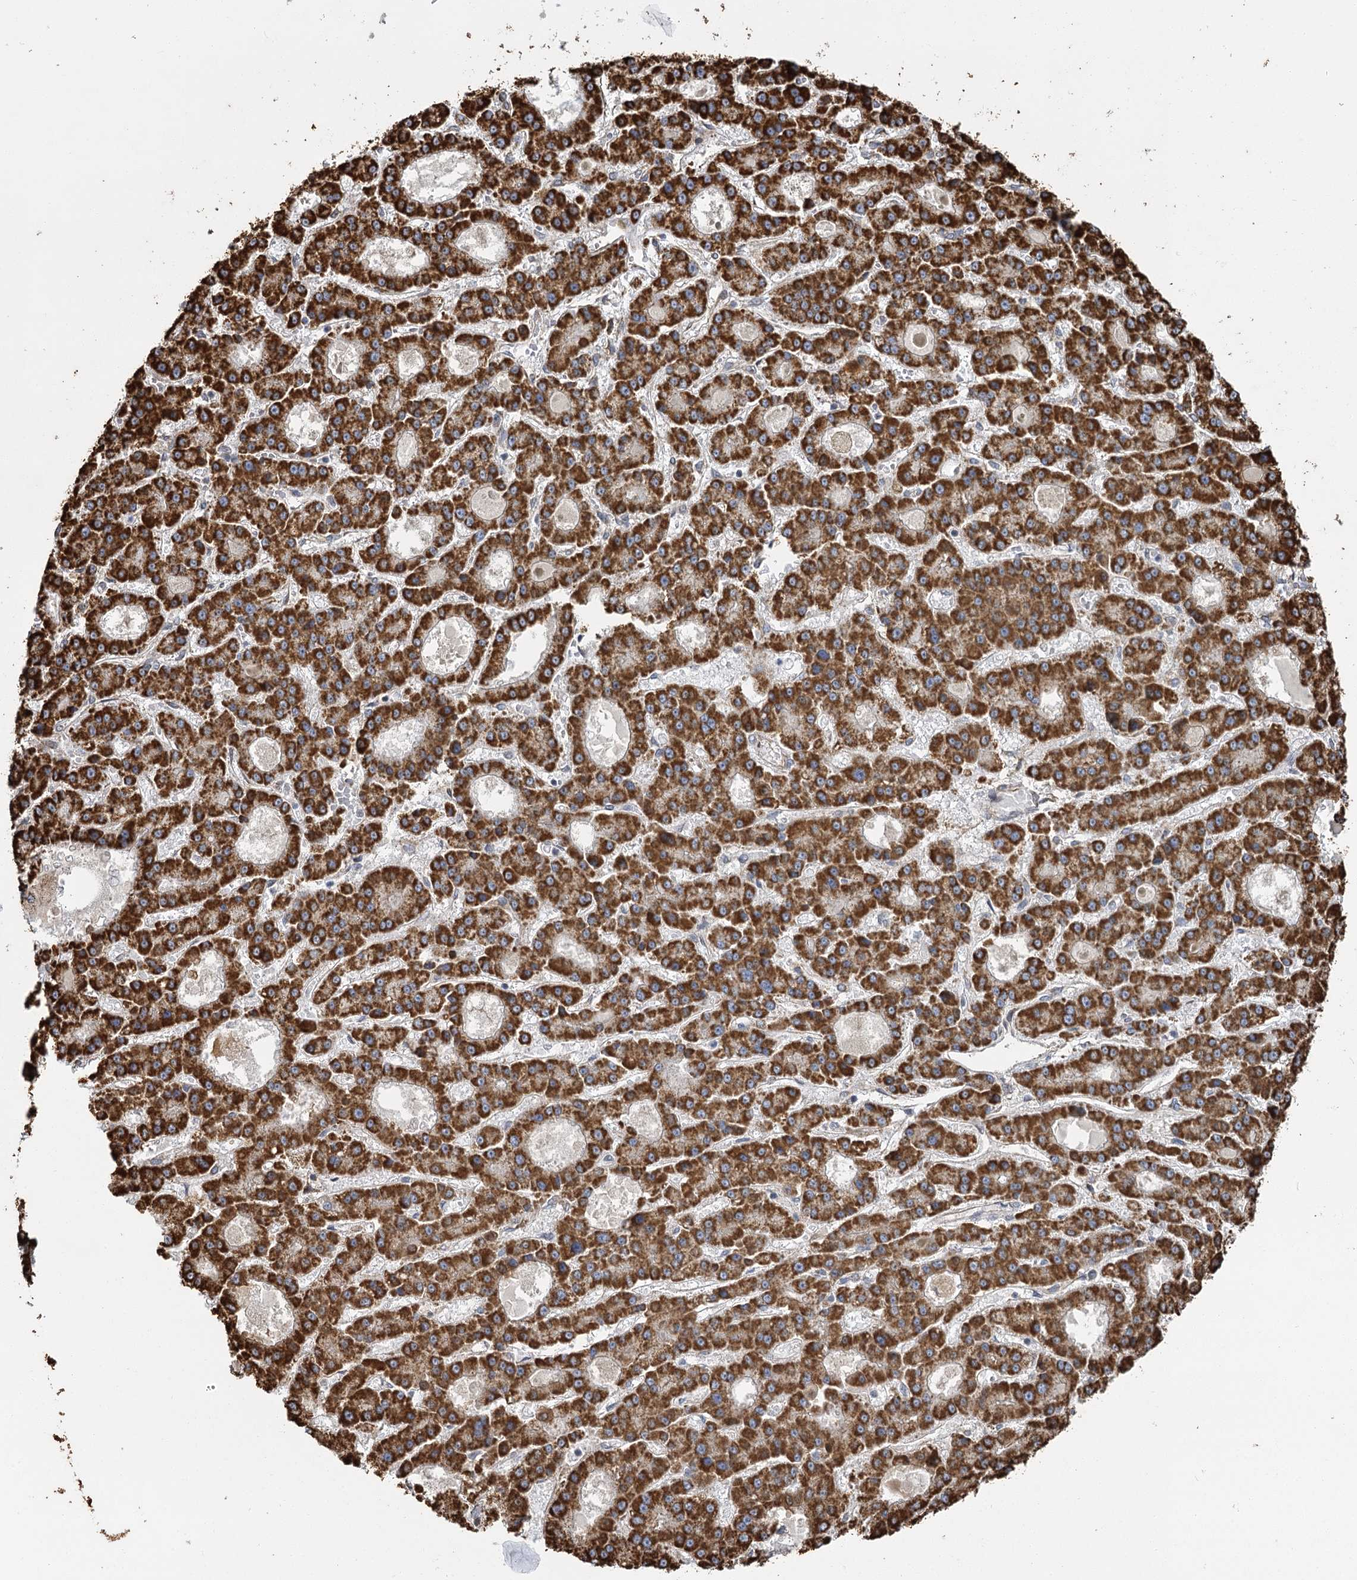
{"staining": {"intensity": "strong", "quantity": ">75%", "location": "cytoplasmic/membranous"}, "tissue": "liver cancer", "cell_type": "Tumor cells", "image_type": "cancer", "snomed": [{"axis": "morphology", "description": "Carcinoma, Hepatocellular, NOS"}, {"axis": "topography", "description": "Liver"}], "caption": "A high amount of strong cytoplasmic/membranous positivity is identified in about >75% of tumor cells in liver cancer (hepatocellular carcinoma) tissue. The staining is performed using DAB (3,3'-diaminobenzidine) brown chromogen to label protein expression. The nuclei are counter-stained blue using hematoxylin.", "gene": "IL11RA", "patient": {"sex": "male", "age": 70}}